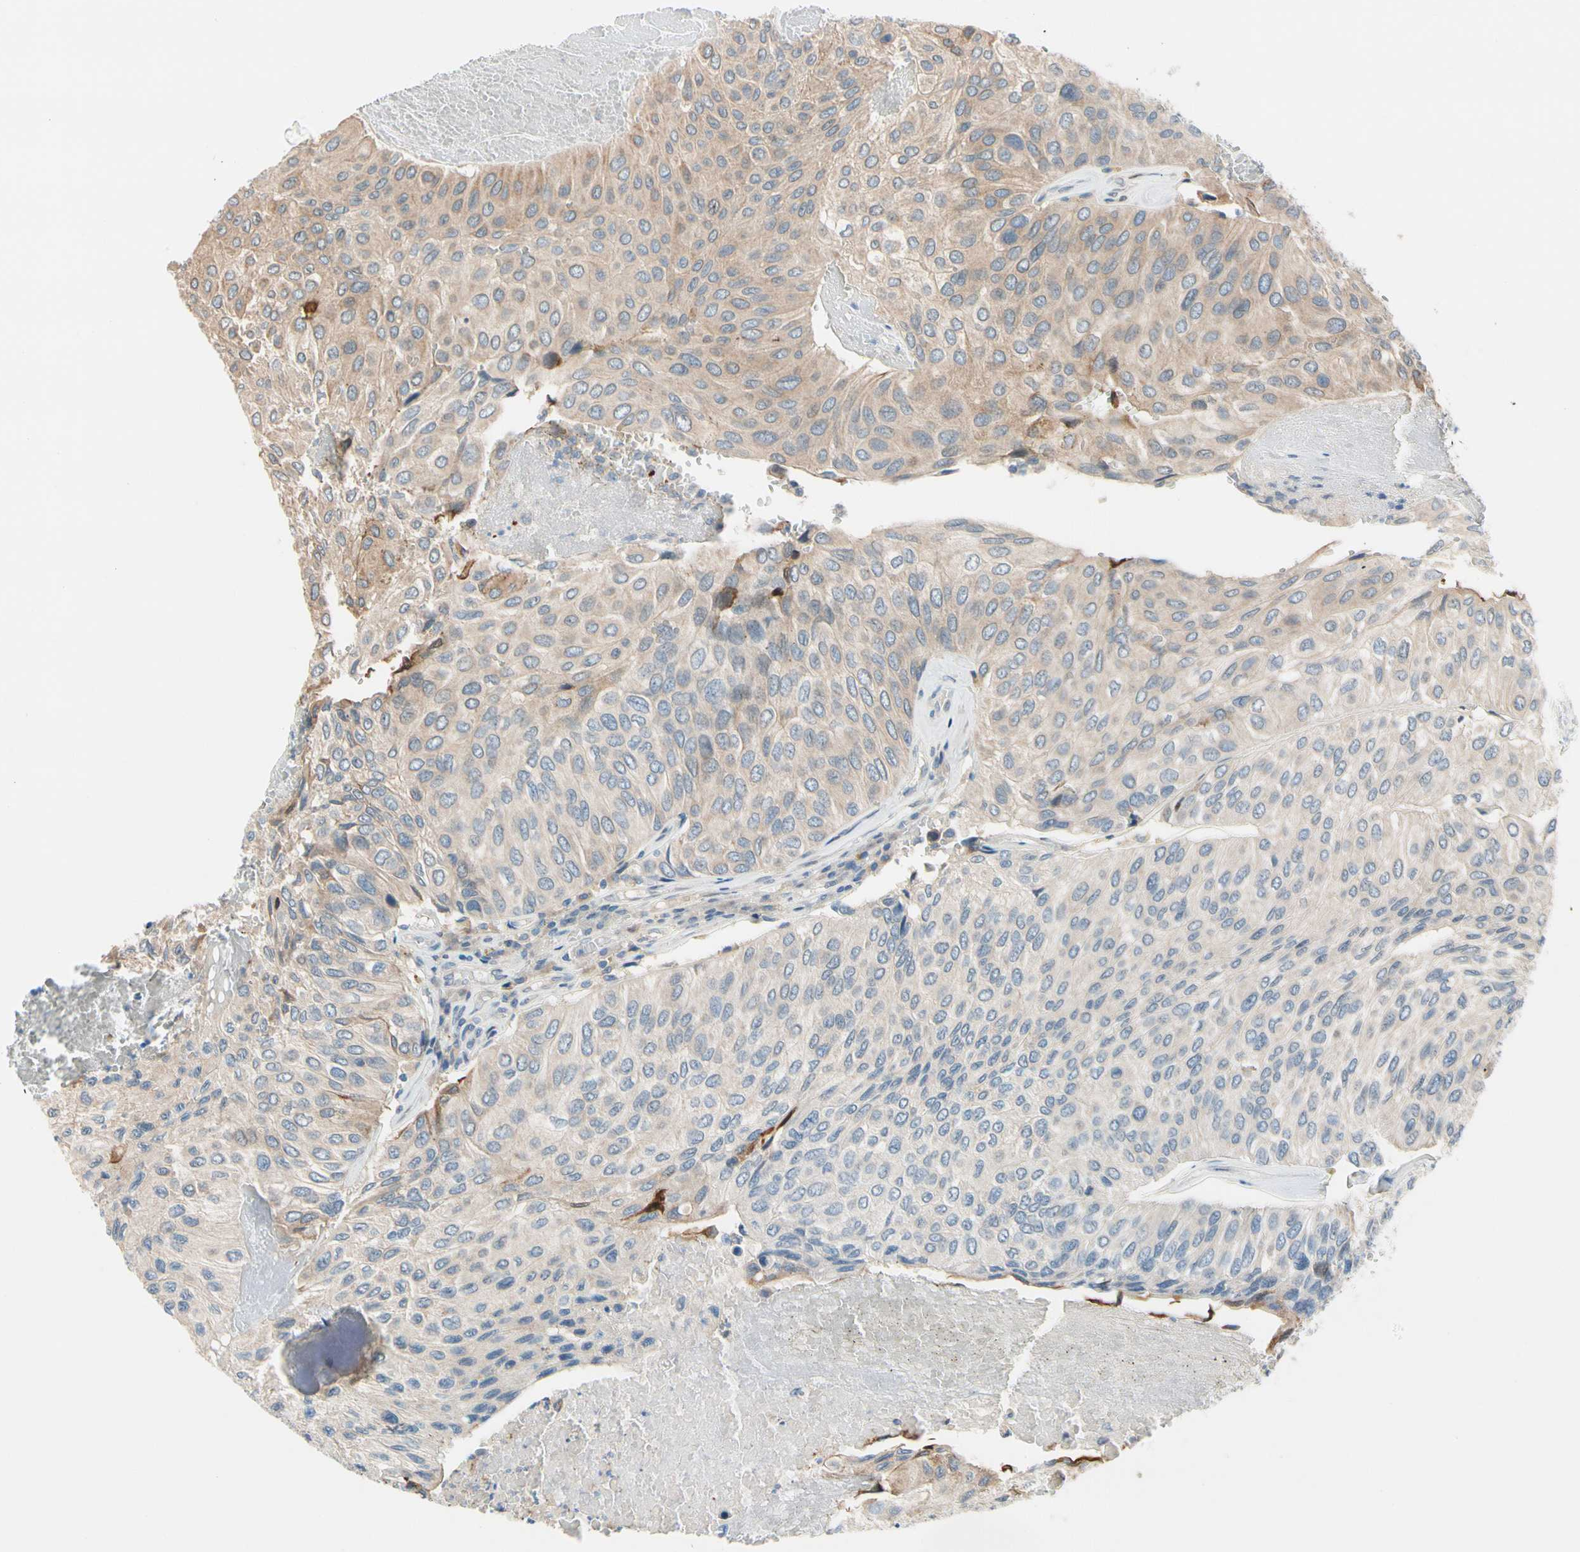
{"staining": {"intensity": "moderate", "quantity": "25%-75%", "location": "cytoplasmic/membranous"}, "tissue": "urothelial cancer", "cell_type": "Tumor cells", "image_type": "cancer", "snomed": [{"axis": "morphology", "description": "Urothelial carcinoma, High grade"}, {"axis": "topography", "description": "Urinary bladder"}], "caption": "Immunohistochemistry (IHC) staining of urothelial cancer, which demonstrates medium levels of moderate cytoplasmic/membranous expression in approximately 25%-75% of tumor cells indicating moderate cytoplasmic/membranous protein expression. The staining was performed using DAB (brown) for protein detection and nuclei were counterstained in hematoxylin (blue).", "gene": "CFAP36", "patient": {"sex": "male", "age": 66}}